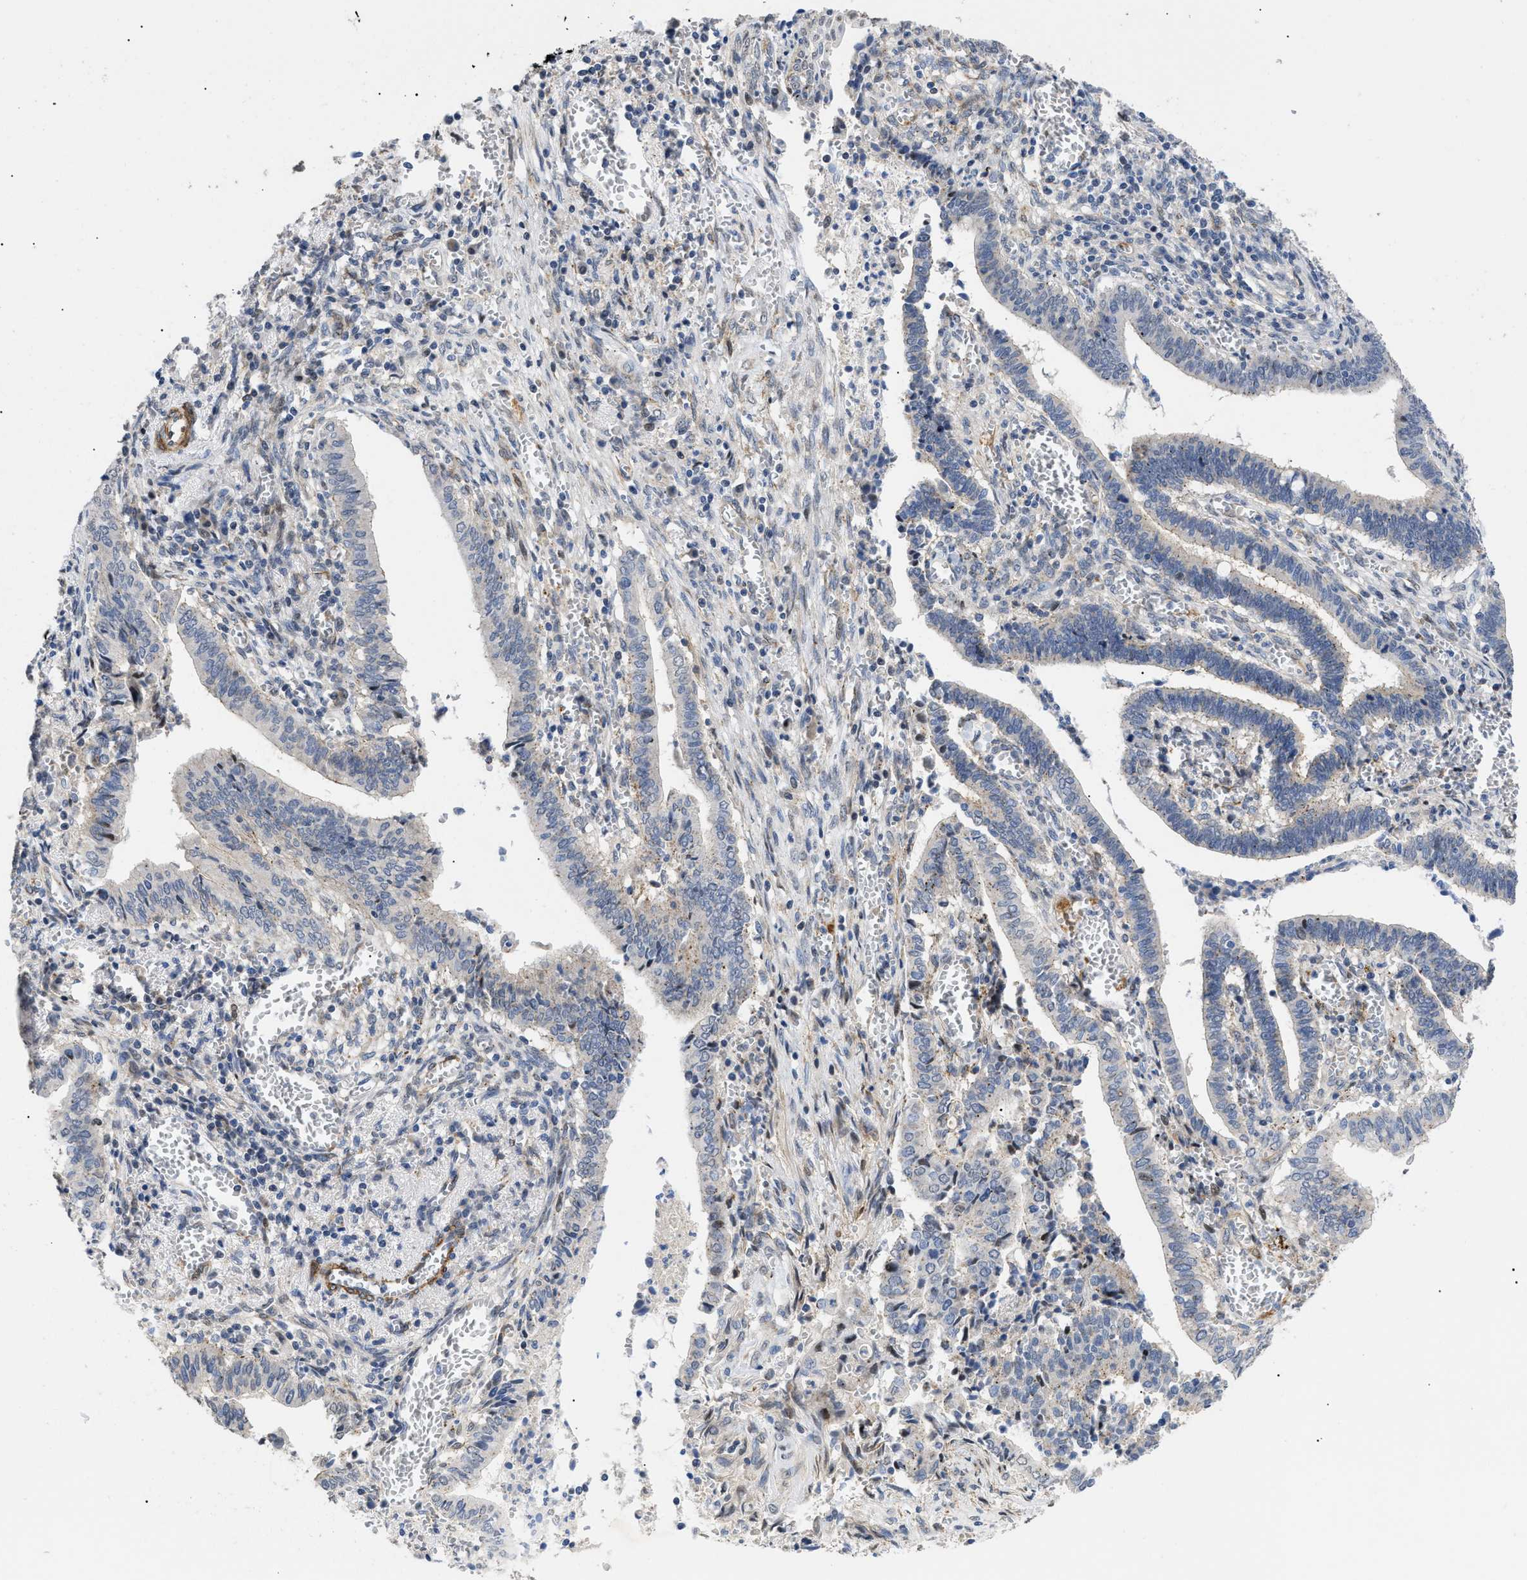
{"staining": {"intensity": "negative", "quantity": "none", "location": "none"}, "tissue": "cervical cancer", "cell_type": "Tumor cells", "image_type": "cancer", "snomed": [{"axis": "morphology", "description": "Adenocarcinoma, NOS"}, {"axis": "topography", "description": "Cervix"}], "caption": "A photomicrograph of human cervical cancer (adenocarcinoma) is negative for staining in tumor cells.", "gene": "SFXN5", "patient": {"sex": "female", "age": 44}}